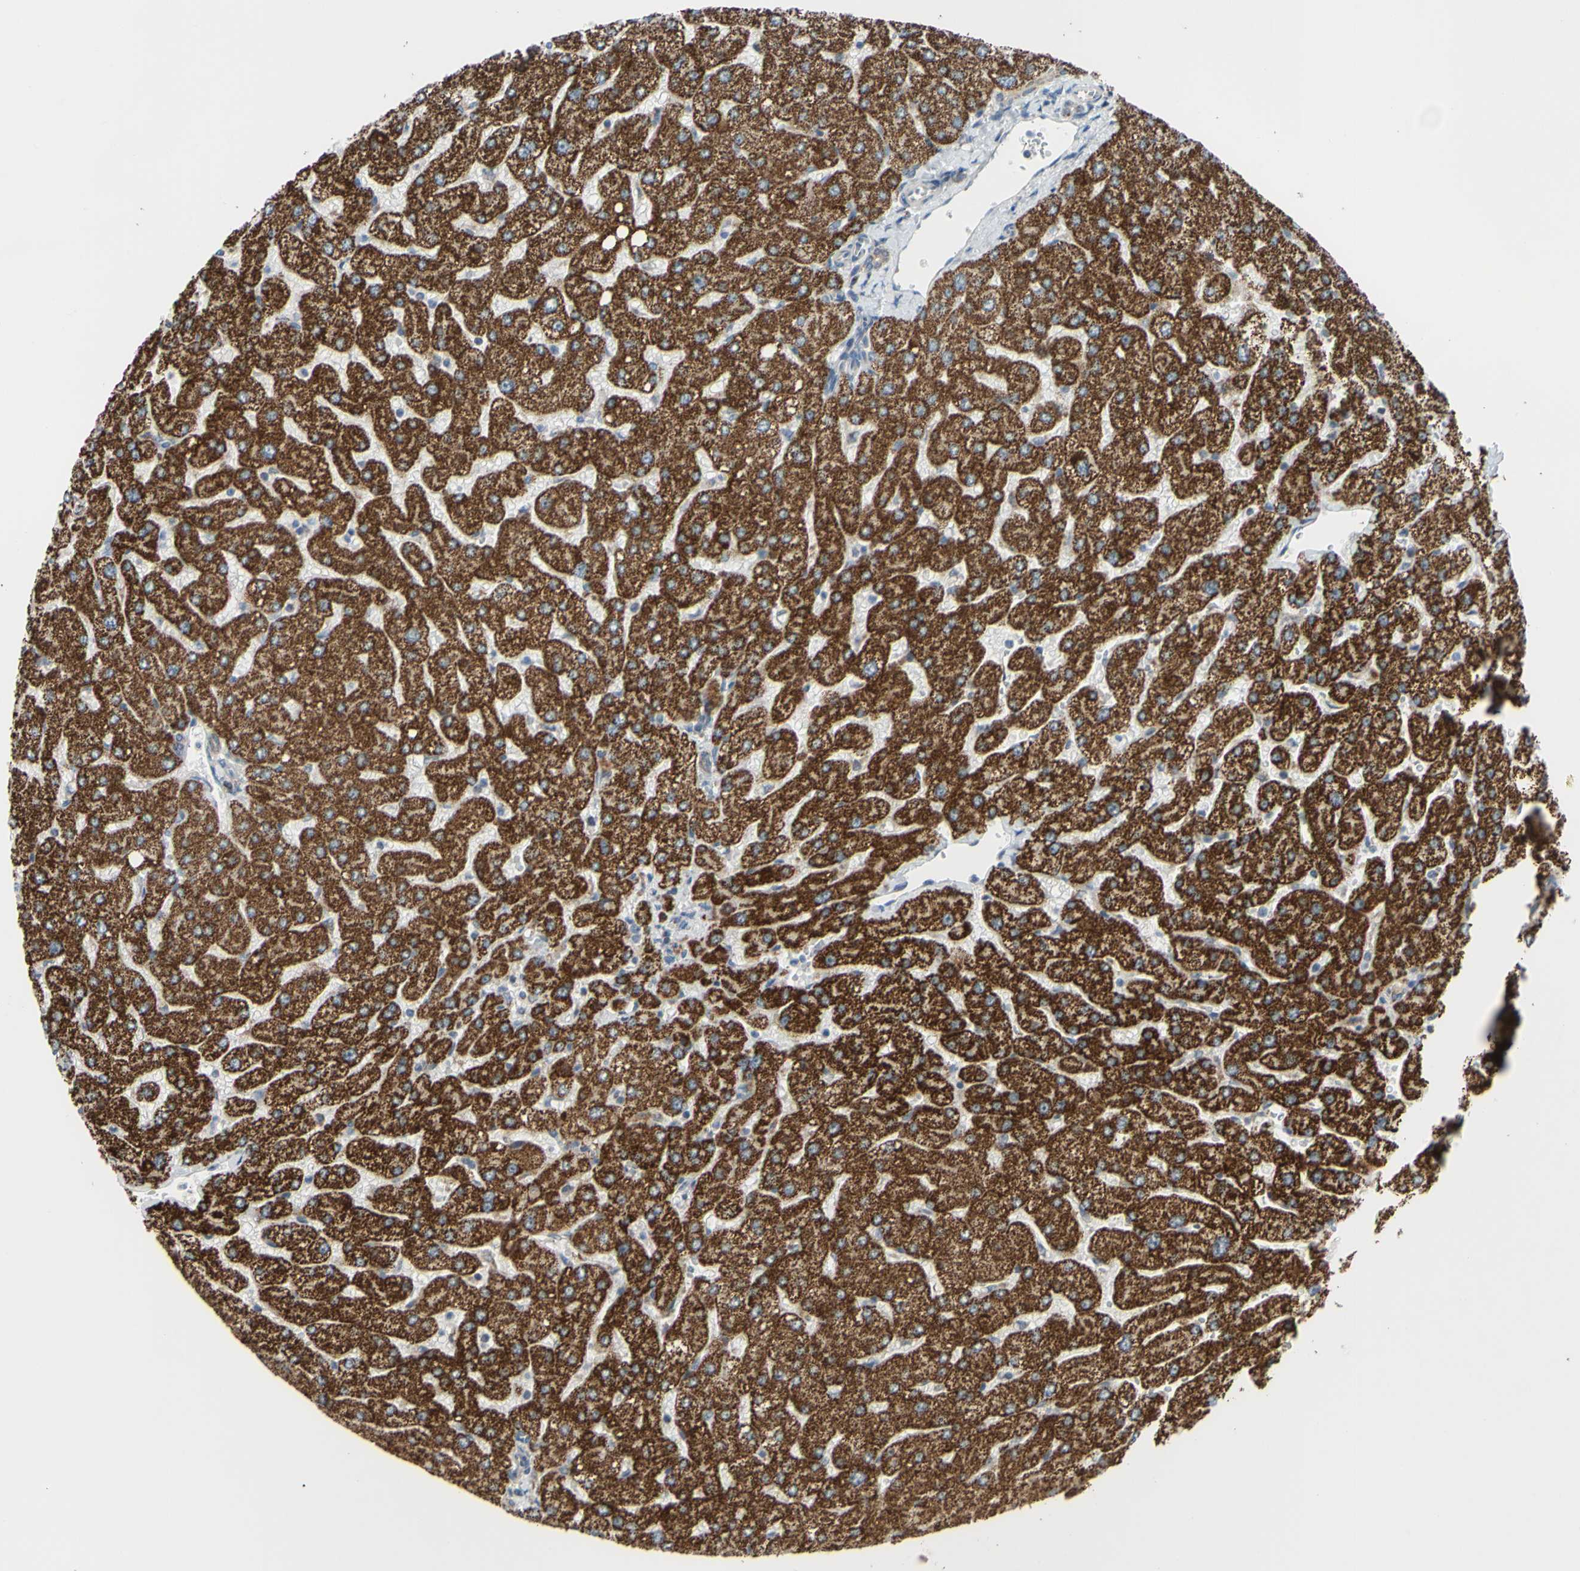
{"staining": {"intensity": "weak", "quantity": ">75%", "location": "cytoplasmic/membranous"}, "tissue": "liver", "cell_type": "Cholangiocytes", "image_type": "normal", "snomed": [{"axis": "morphology", "description": "Normal tissue, NOS"}, {"axis": "topography", "description": "Liver"}], "caption": "An immunohistochemistry (IHC) photomicrograph of benign tissue is shown. Protein staining in brown shows weak cytoplasmic/membranous positivity in liver within cholangiocytes. (Brightfield microscopy of DAB IHC at high magnification).", "gene": "GLT8D1", "patient": {"sex": "male", "age": 55}}